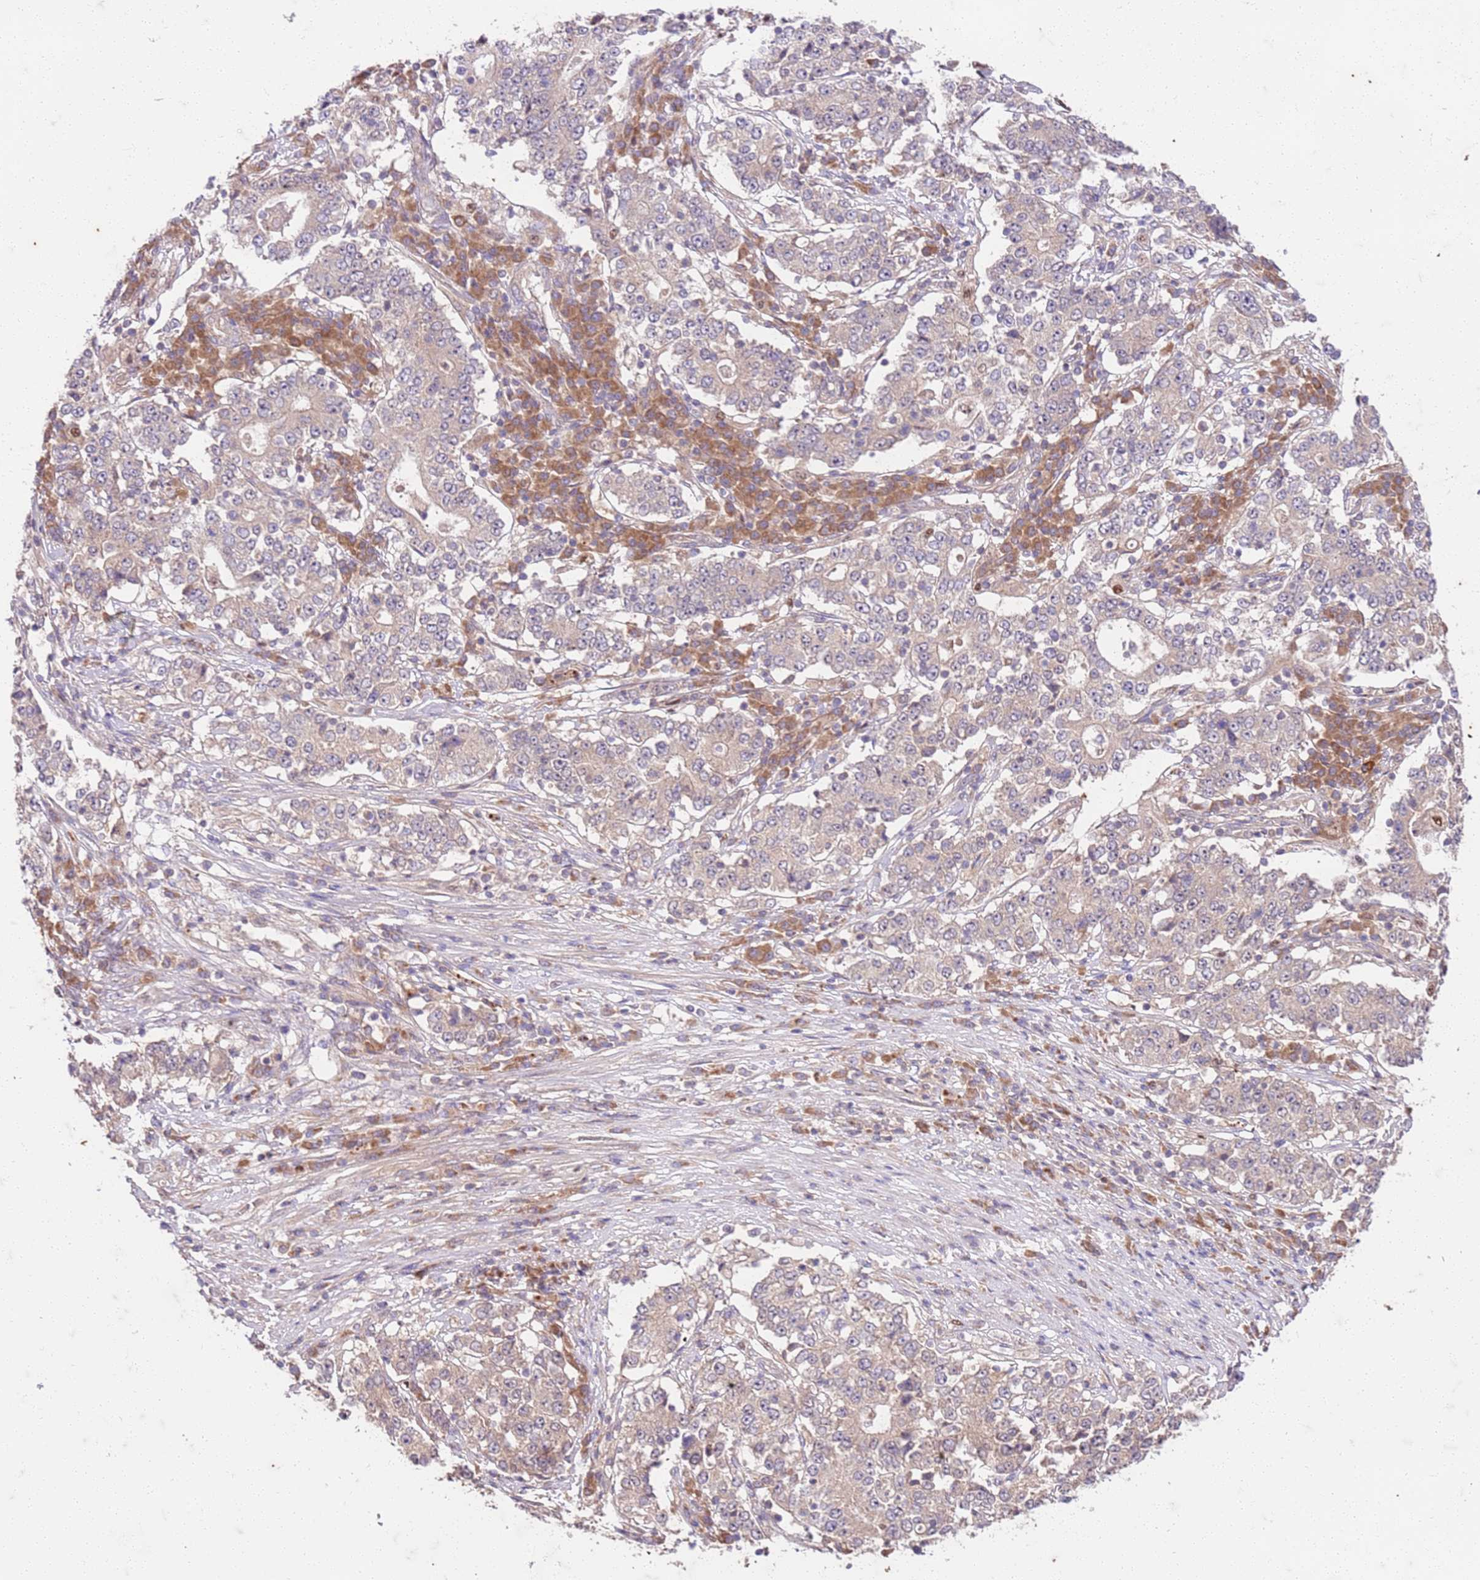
{"staining": {"intensity": "negative", "quantity": "none", "location": "none"}, "tissue": "stomach cancer", "cell_type": "Tumor cells", "image_type": "cancer", "snomed": [{"axis": "morphology", "description": "Adenocarcinoma, NOS"}, {"axis": "topography", "description": "Stomach"}], "caption": "High power microscopy micrograph of an IHC histopathology image of adenocarcinoma (stomach), revealing no significant expression in tumor cells.", "gene": "OSBP", "patient": {"sex": "male", "age": 59}}